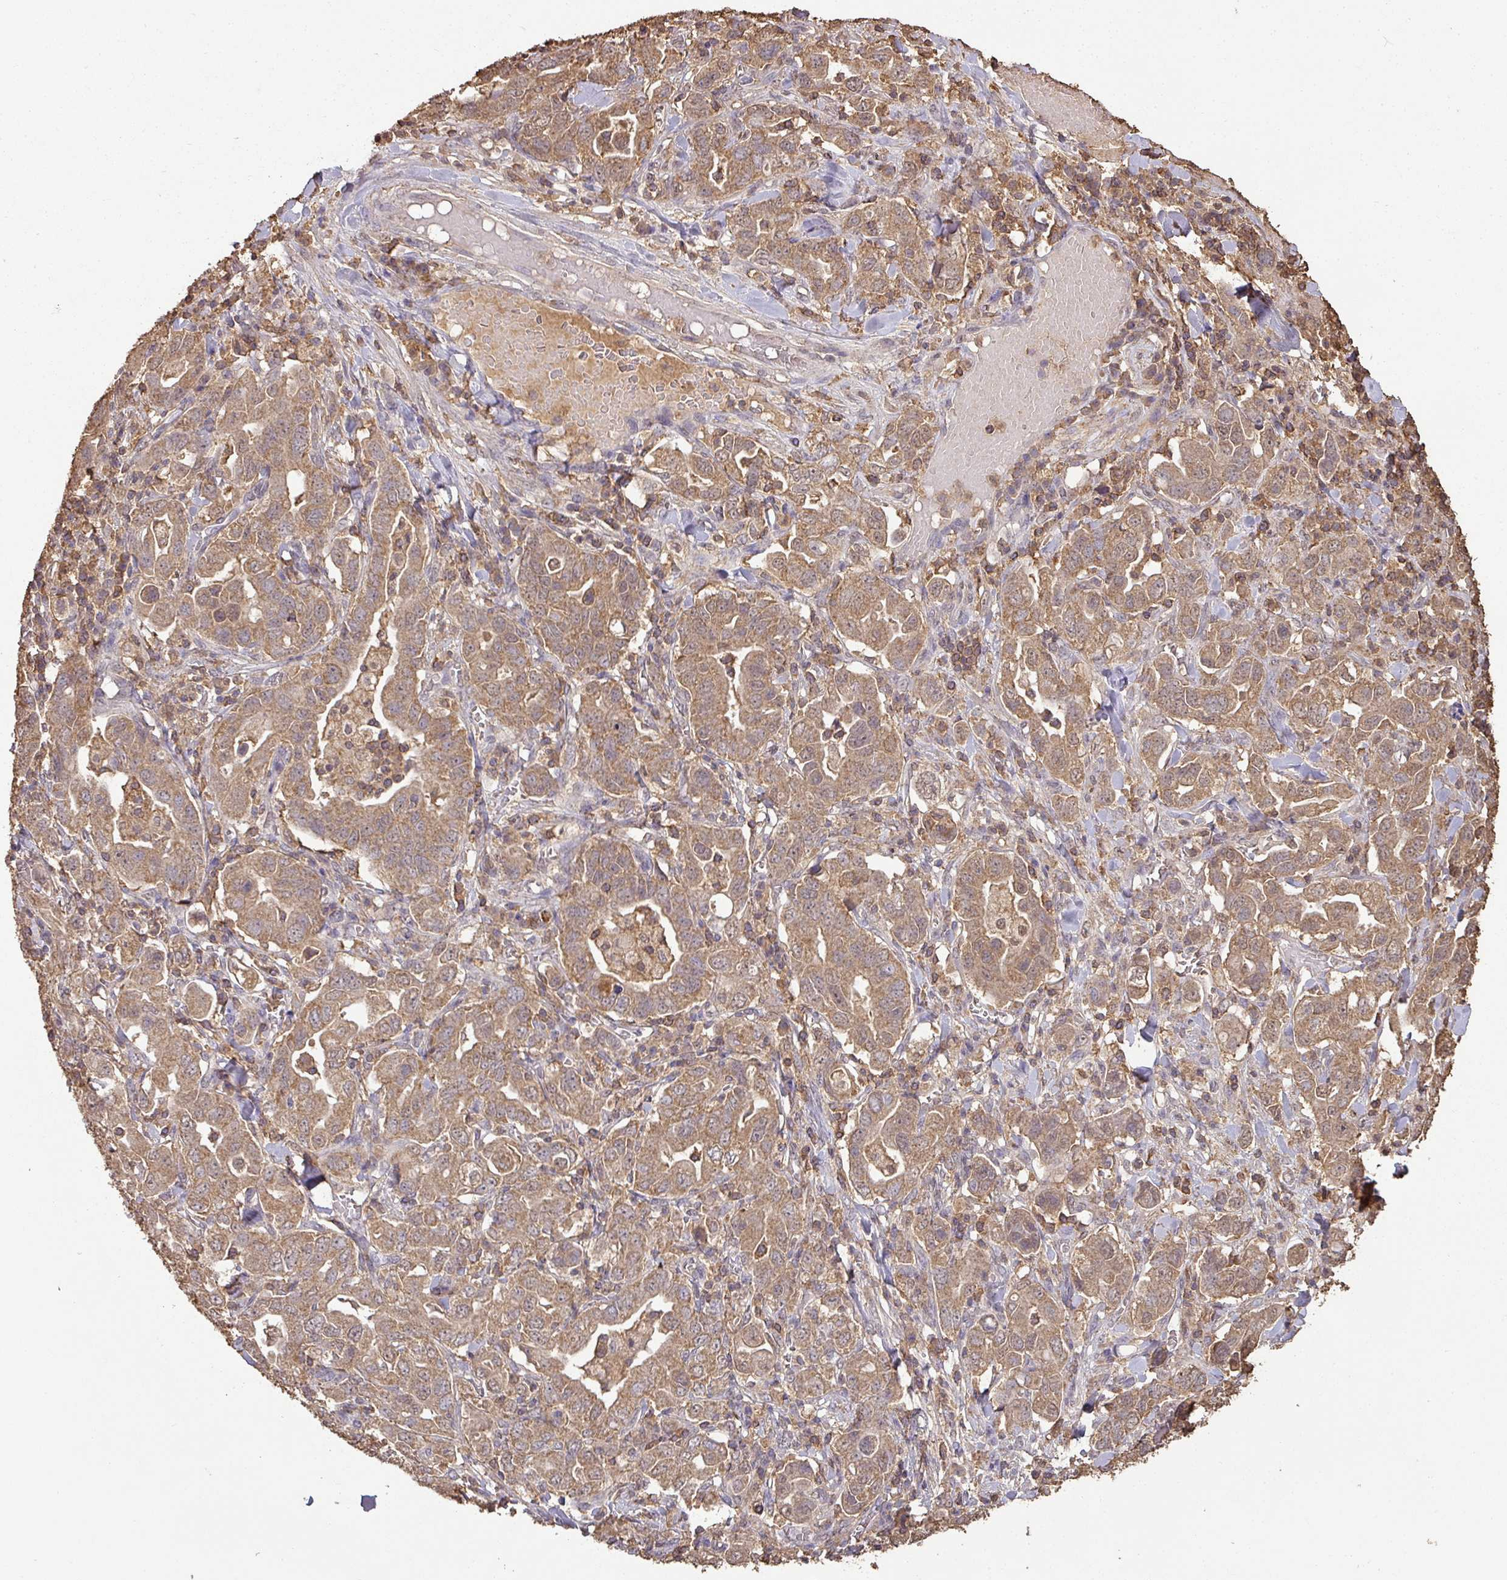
{"staining": {"intensity": "moderate", "quantity": ">75%", "location": "cytoplasmic/membranous"}, "tissue": "stomach cancer", "cell_type": "Tumor cells", "image_type": "cancer", "snomed": [{"axis": "morphology", "description": "Adenocarcinoma, NOS"}, {"axis": "topography", "description": "Stomach, upper"}, {"axis": "topography", "description": "Stomach"}], "caption": "This is an image of immunohistochemistry (IHC) staining of stomach adenocarcinoma, which shows moderate staining in the cytoplasmic/membranous of tumor cells.", "gene": "ATAT1", "patient": {"sex": "male", "age": 62}}